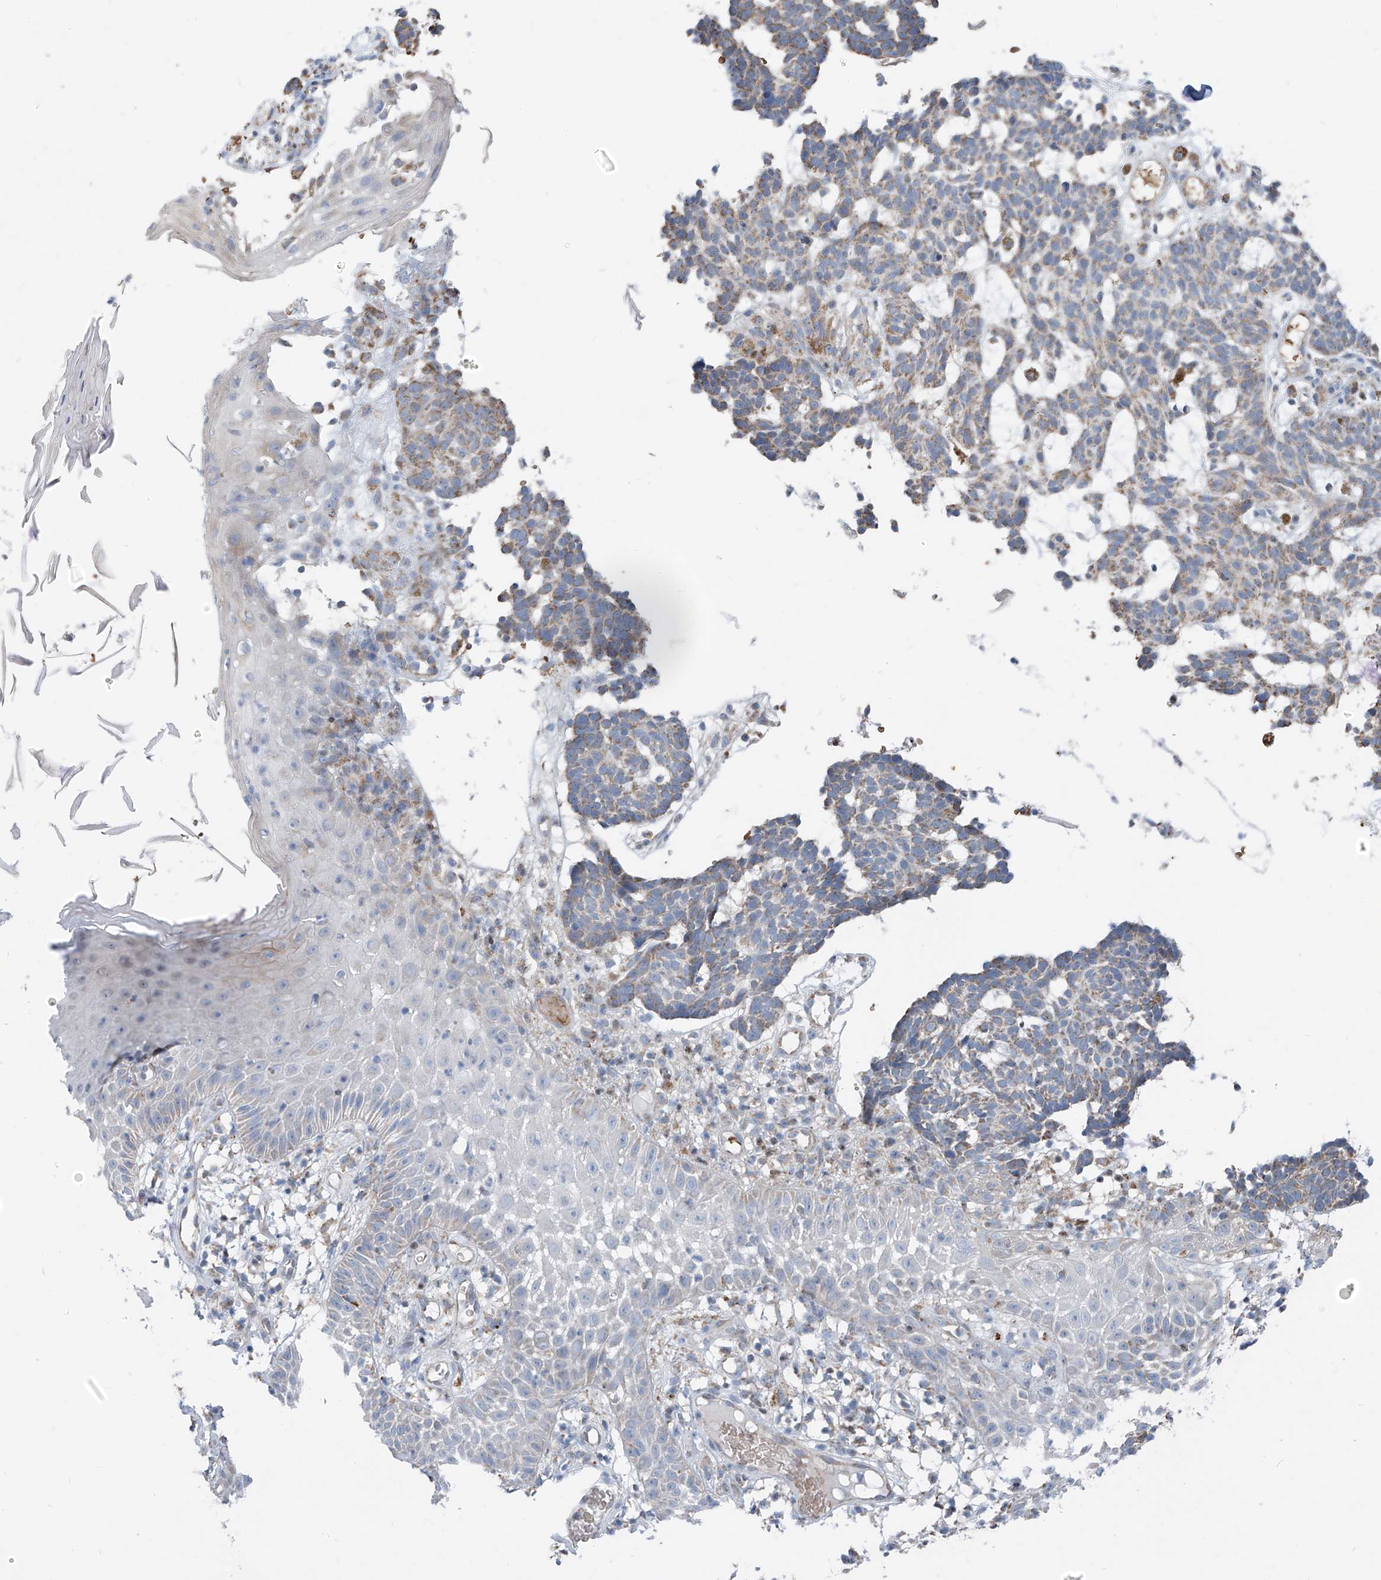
{"staining": {"intensity": "weak", "quantity": ">75%", "location": "cytoplasmic/membranous"}, "tissue": "skin cancer", "cell_type": "Tumor cells", "image_type": "cancer", "snomed": [{"axis": "morphology", "description": "Basal cell carcinoma"}, {"axis": "topography", "description": "Skin"}], "caption": "Skin cancer stained with immunohistochemistry reveals weak cytoplasmic/membranous staining in about >75% of tumor cells.", "gene": "EOMES", "patient": {"sex": "male", "age": 85}}